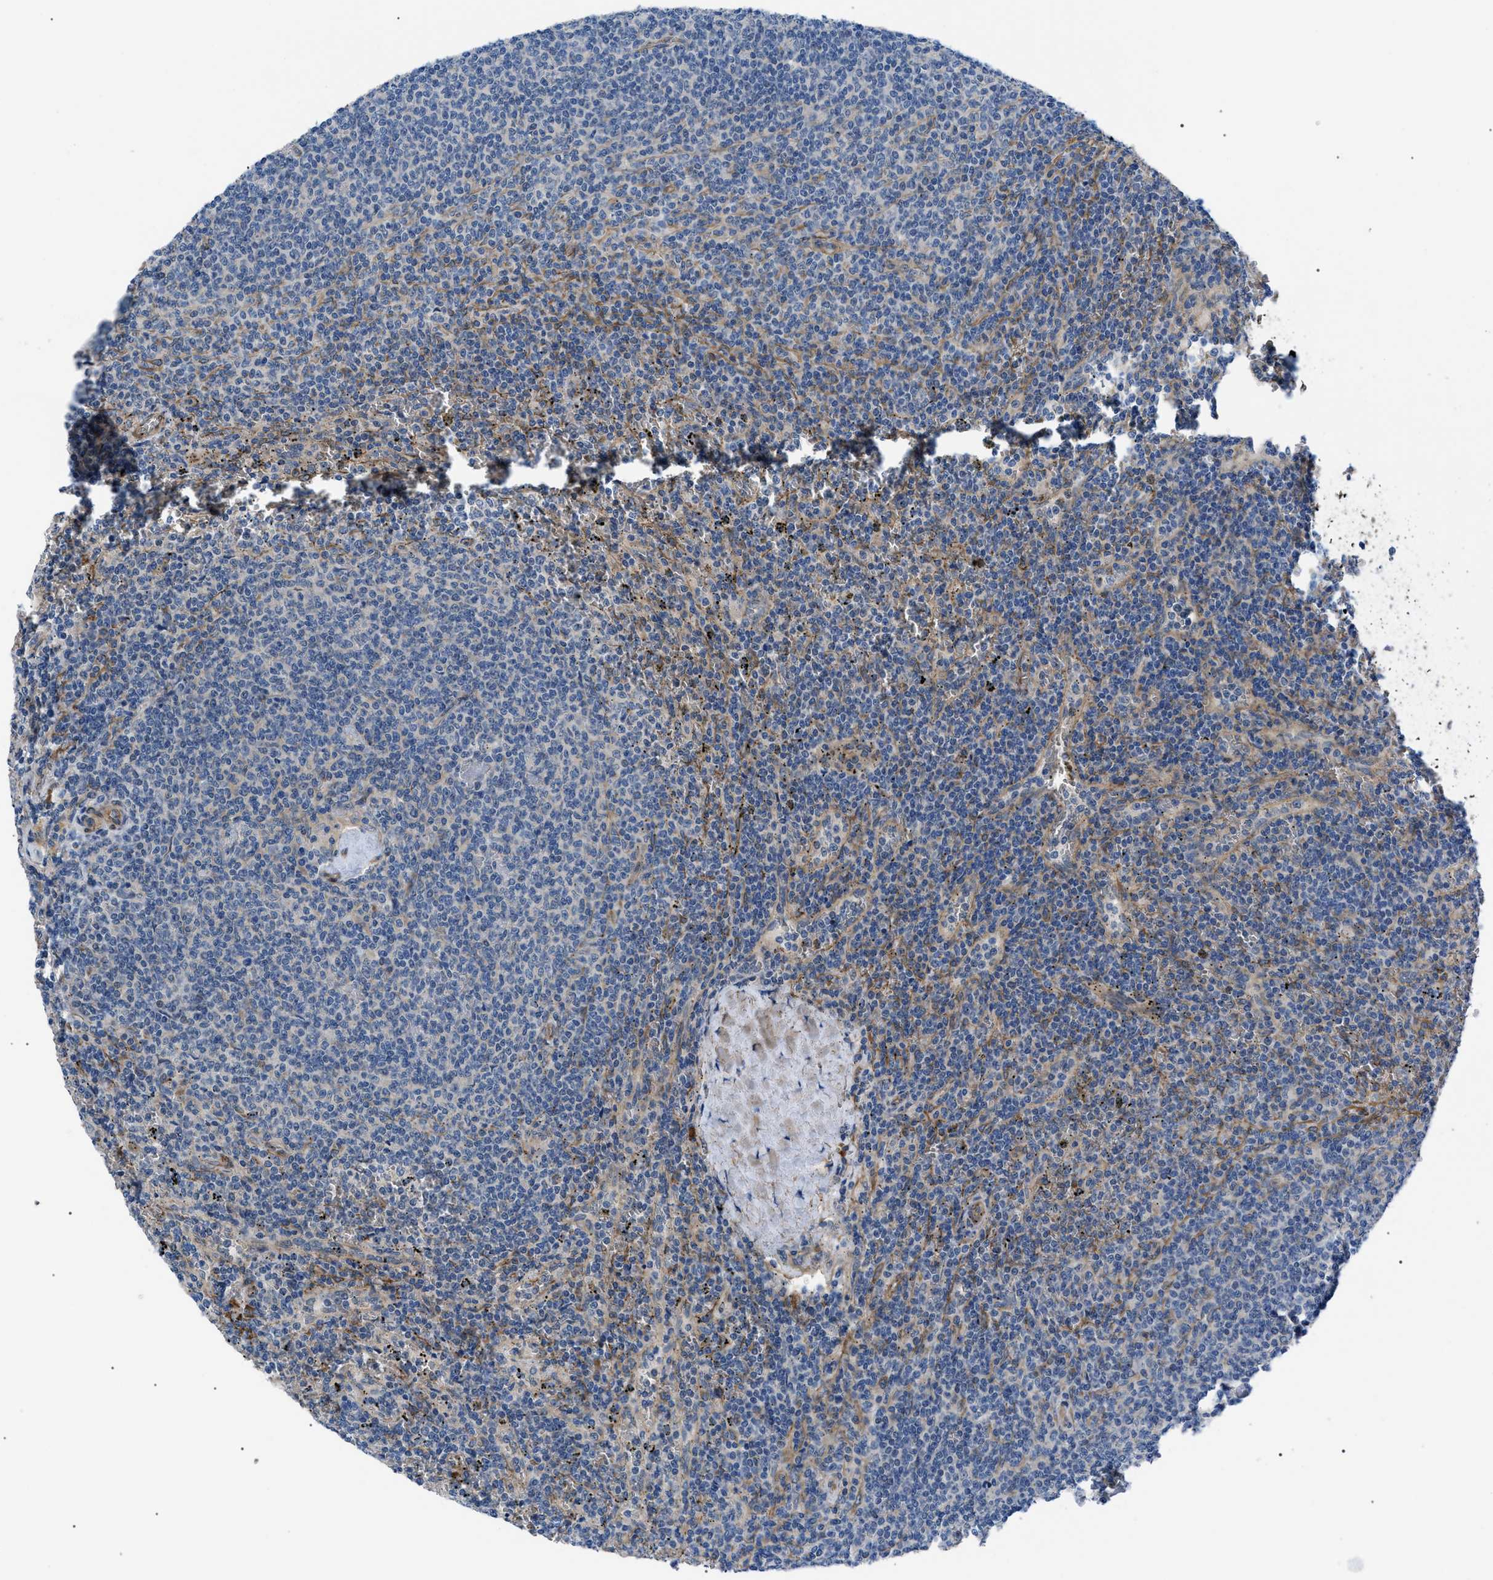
{"staining": {"intensity": "negative", "quantity": "none", "location": "none"}, "tissue": "lymphoma", "cell_type": "Tumor cells", "image_type": "cancer", "snomed": [{"axis": "morphology", "description": "Malignant lymphoma, non-Hodgkin's type, Low grade"}, {"axis": "topography", "description": "Spleen"}], "caption": "This is a image of IHC staining of malignant lymphoma, non-Hodgkin's type (low-grade), which shows no positivity in tumor cells.", "gene": "MYO10", "patient": {"sex": "female", "age": 50}}